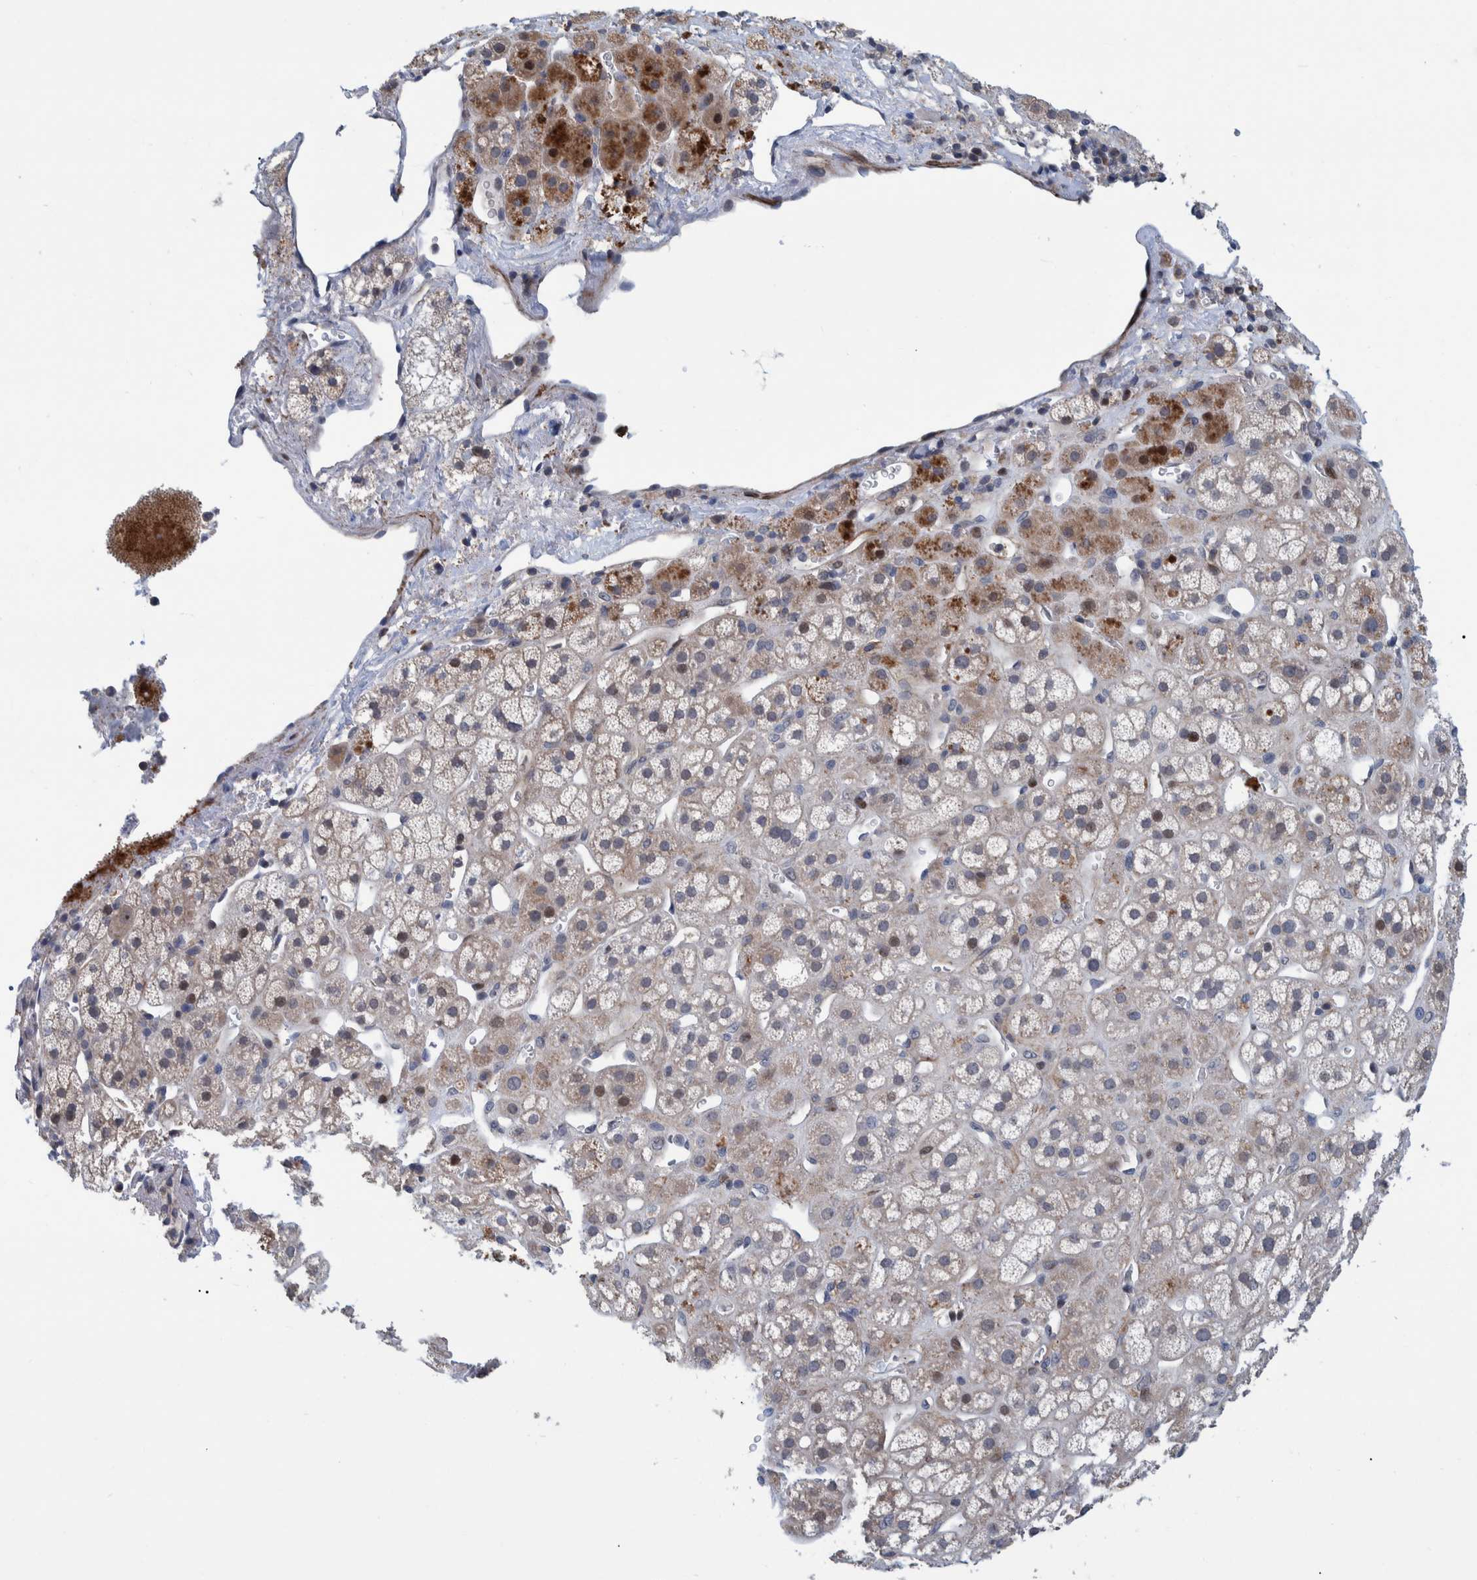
{"staining": {"intensity": "moderate", "quantity": "25%-75%", "location": "cytoplasmic/membranous"}, "tissue": "adrenal gland", "cell_type": "Glandular cells", "image_type": "normal", "snomed": [{"axis": "morphology", "description": "Normal tissue, NOS"}, {"axis": "topography", "description": "Adrenal gland"}], "caption": "Protein positivity by immunohistochemistry (IHC) shows moderate cytoplasmic/membranous expression in about 25%-75% of glandular cells in benign adrenal gland.", "gene": "MKS1", "patient": {"sex": "male", "age": 56}}